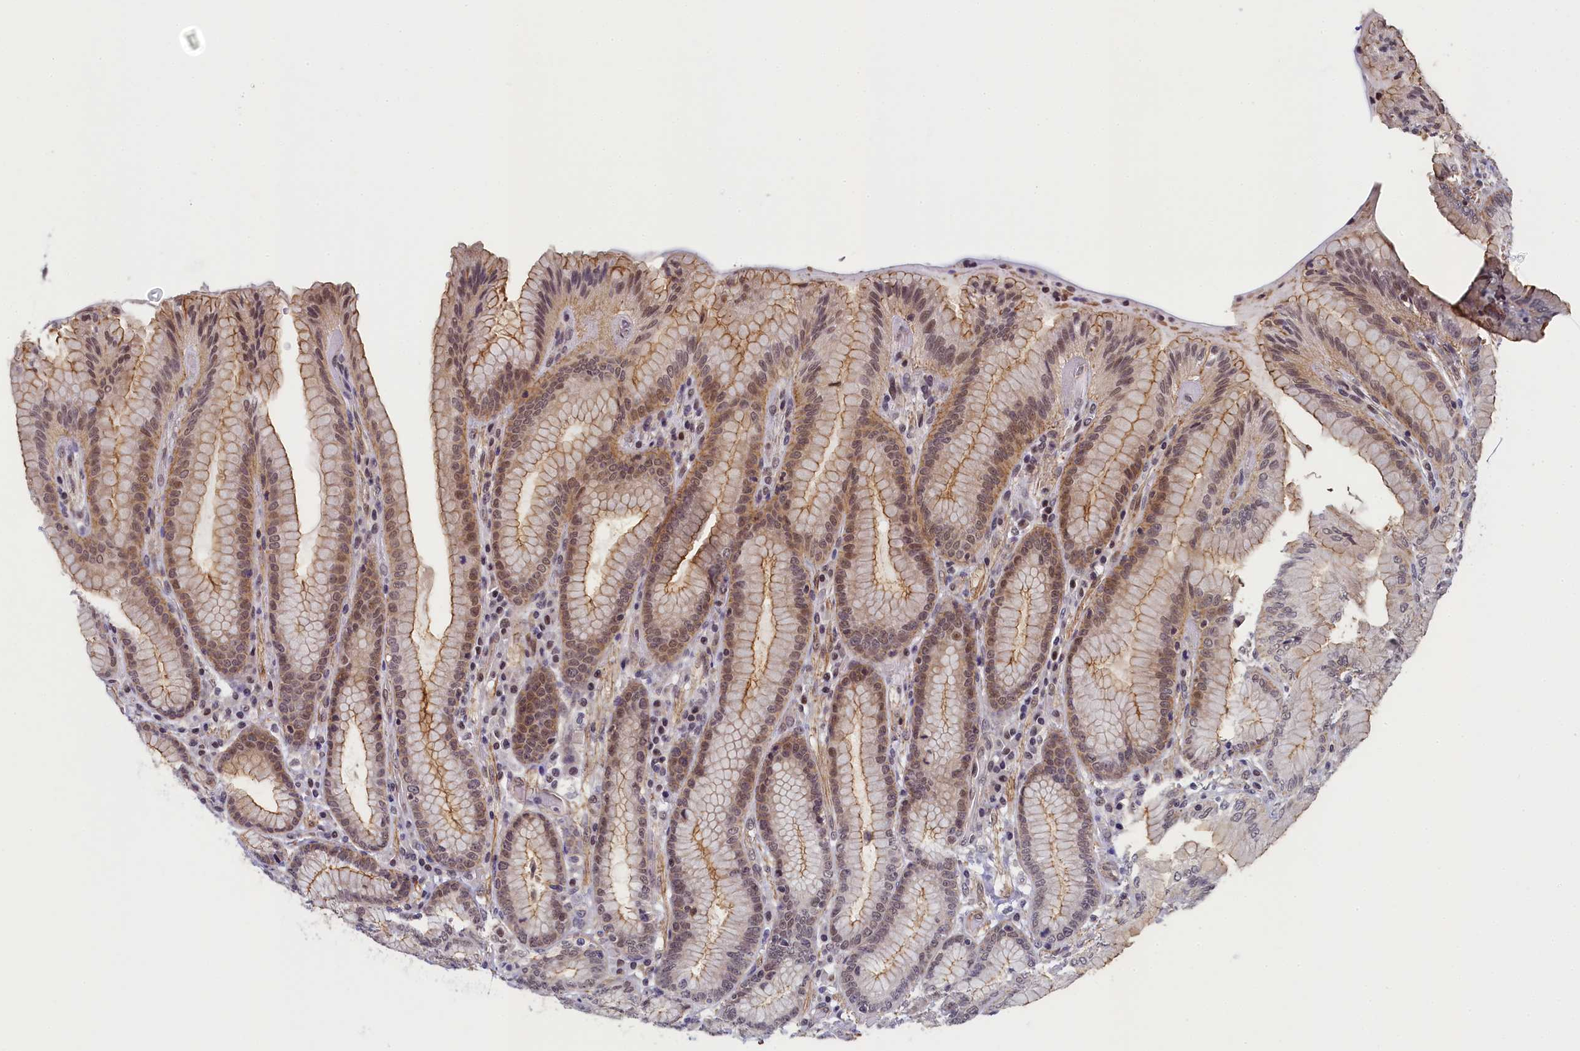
{"staining": {"intensity": "moderate", "quantity": "25%-75%", "location": "cytoplasmic/membranous,nuclear"}, "tissue": "stomach", "cell_type": "Glandular cells", "image_type": "normal", "snomed": [{"axis": "morphology", "description": "Normal tissue, NOS"}, {"axis": "topography", "description": "Stomach, upper"}, {"axis": "topography", "description": "Stomach, lower"}], "caption": "A brown stain labels moderate cytoplasmic/membranous,nuclear positivity of a protein in glandular cells of unremarkable human stomach.", "gene": "INTS14", "patient": {"sex": "female", "age": 76}}